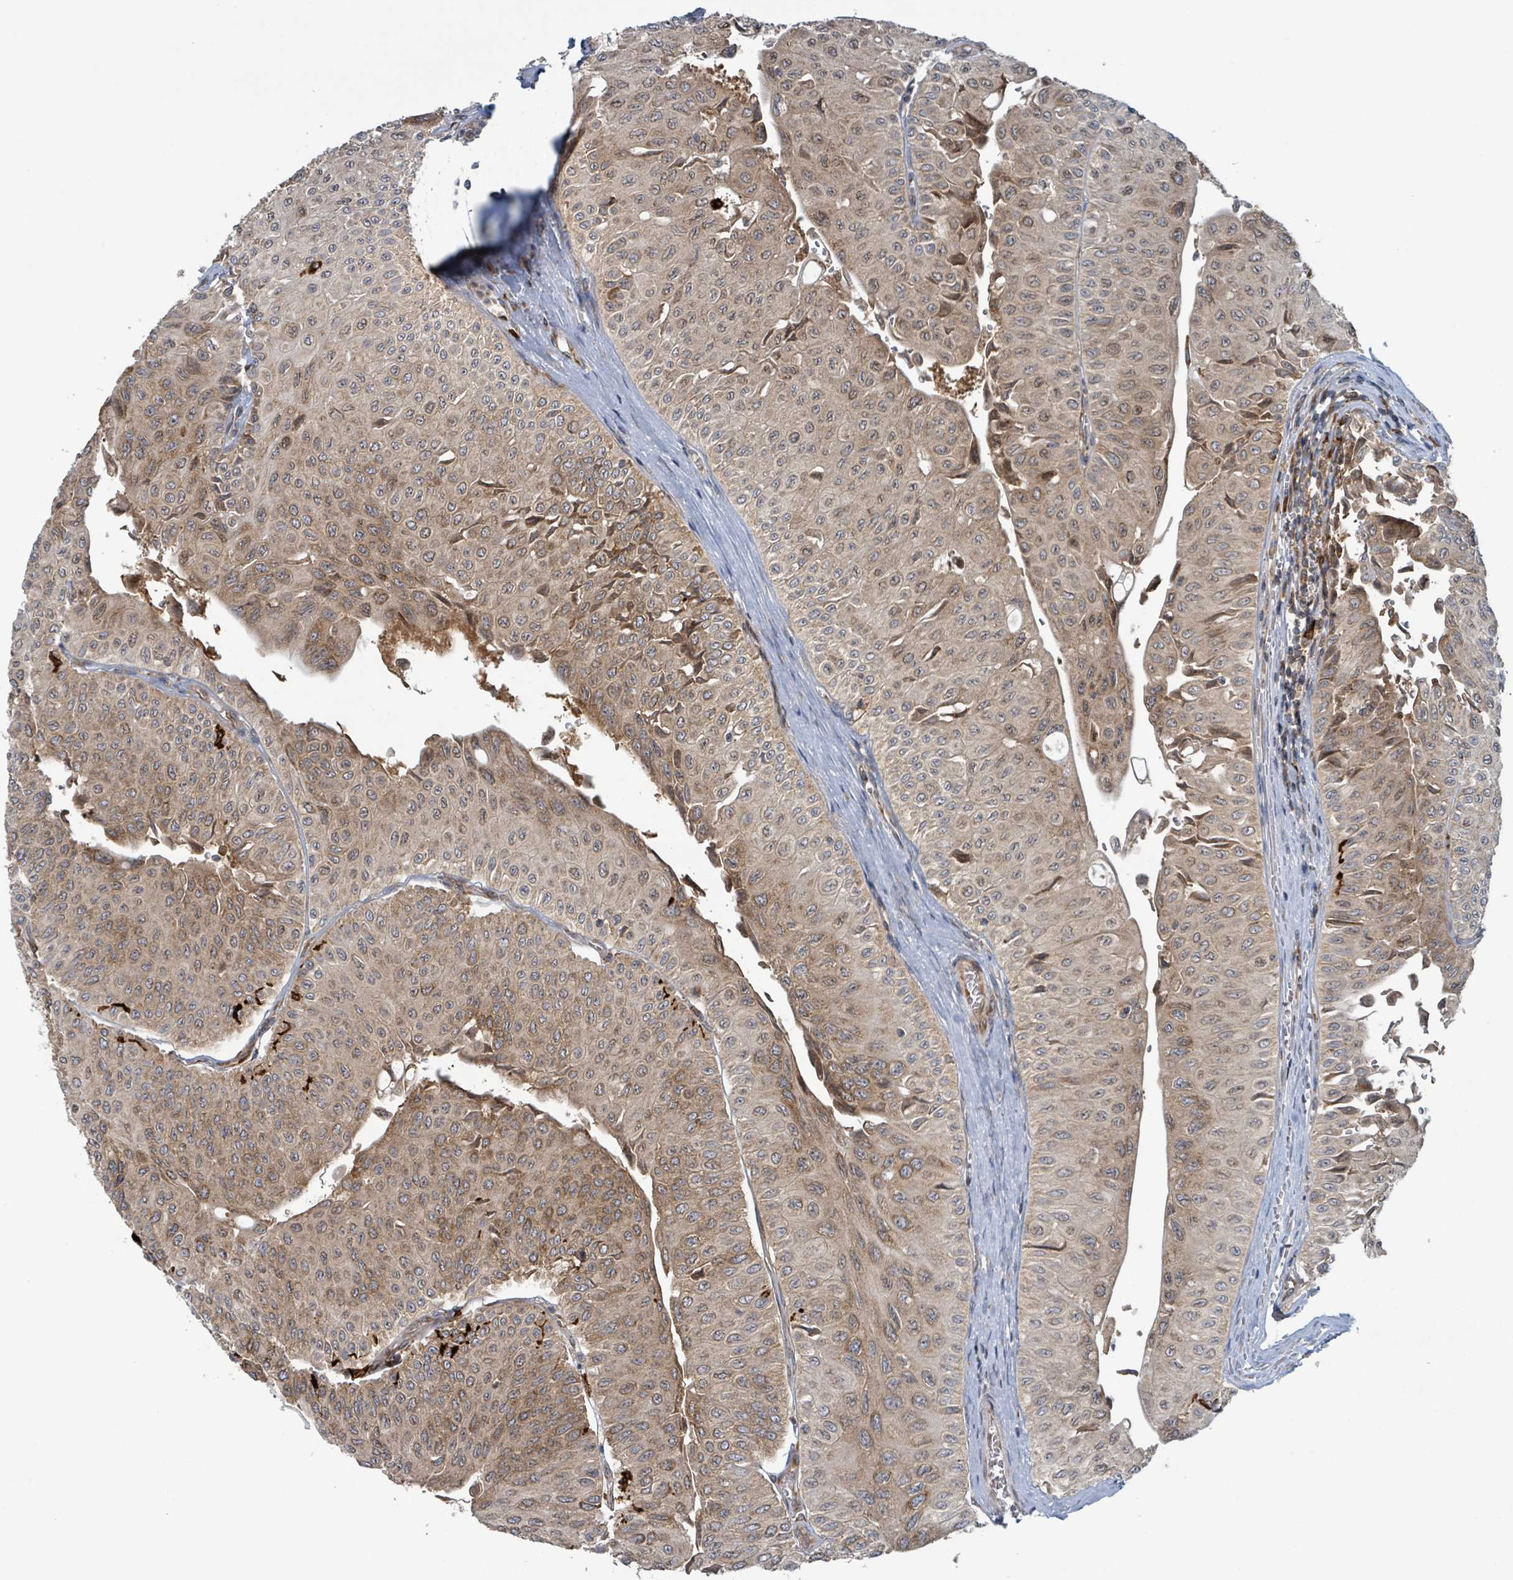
{"staining": {"intensity": "moderate", "quantity": ">75%", "location": "cytoplasmic/membranous,nuclear"}, "tissue": "urothelial cancer", "cell_type": "Tumor cells", "image_type": "cancer", "snomed": [{"axis": "morphology", "description": "Urothelial carcinoma, NOS"}, {"axis": "topography", "description": "Urinary bladder"}], "caption": "A brown stain shows moderate cytoplasmic/membranous and nuclear expression of a protein in human transitional cell carcinoma tumor cells.", "gene": "OR51E1", "patient": {"sex": "male", "age": 59}}